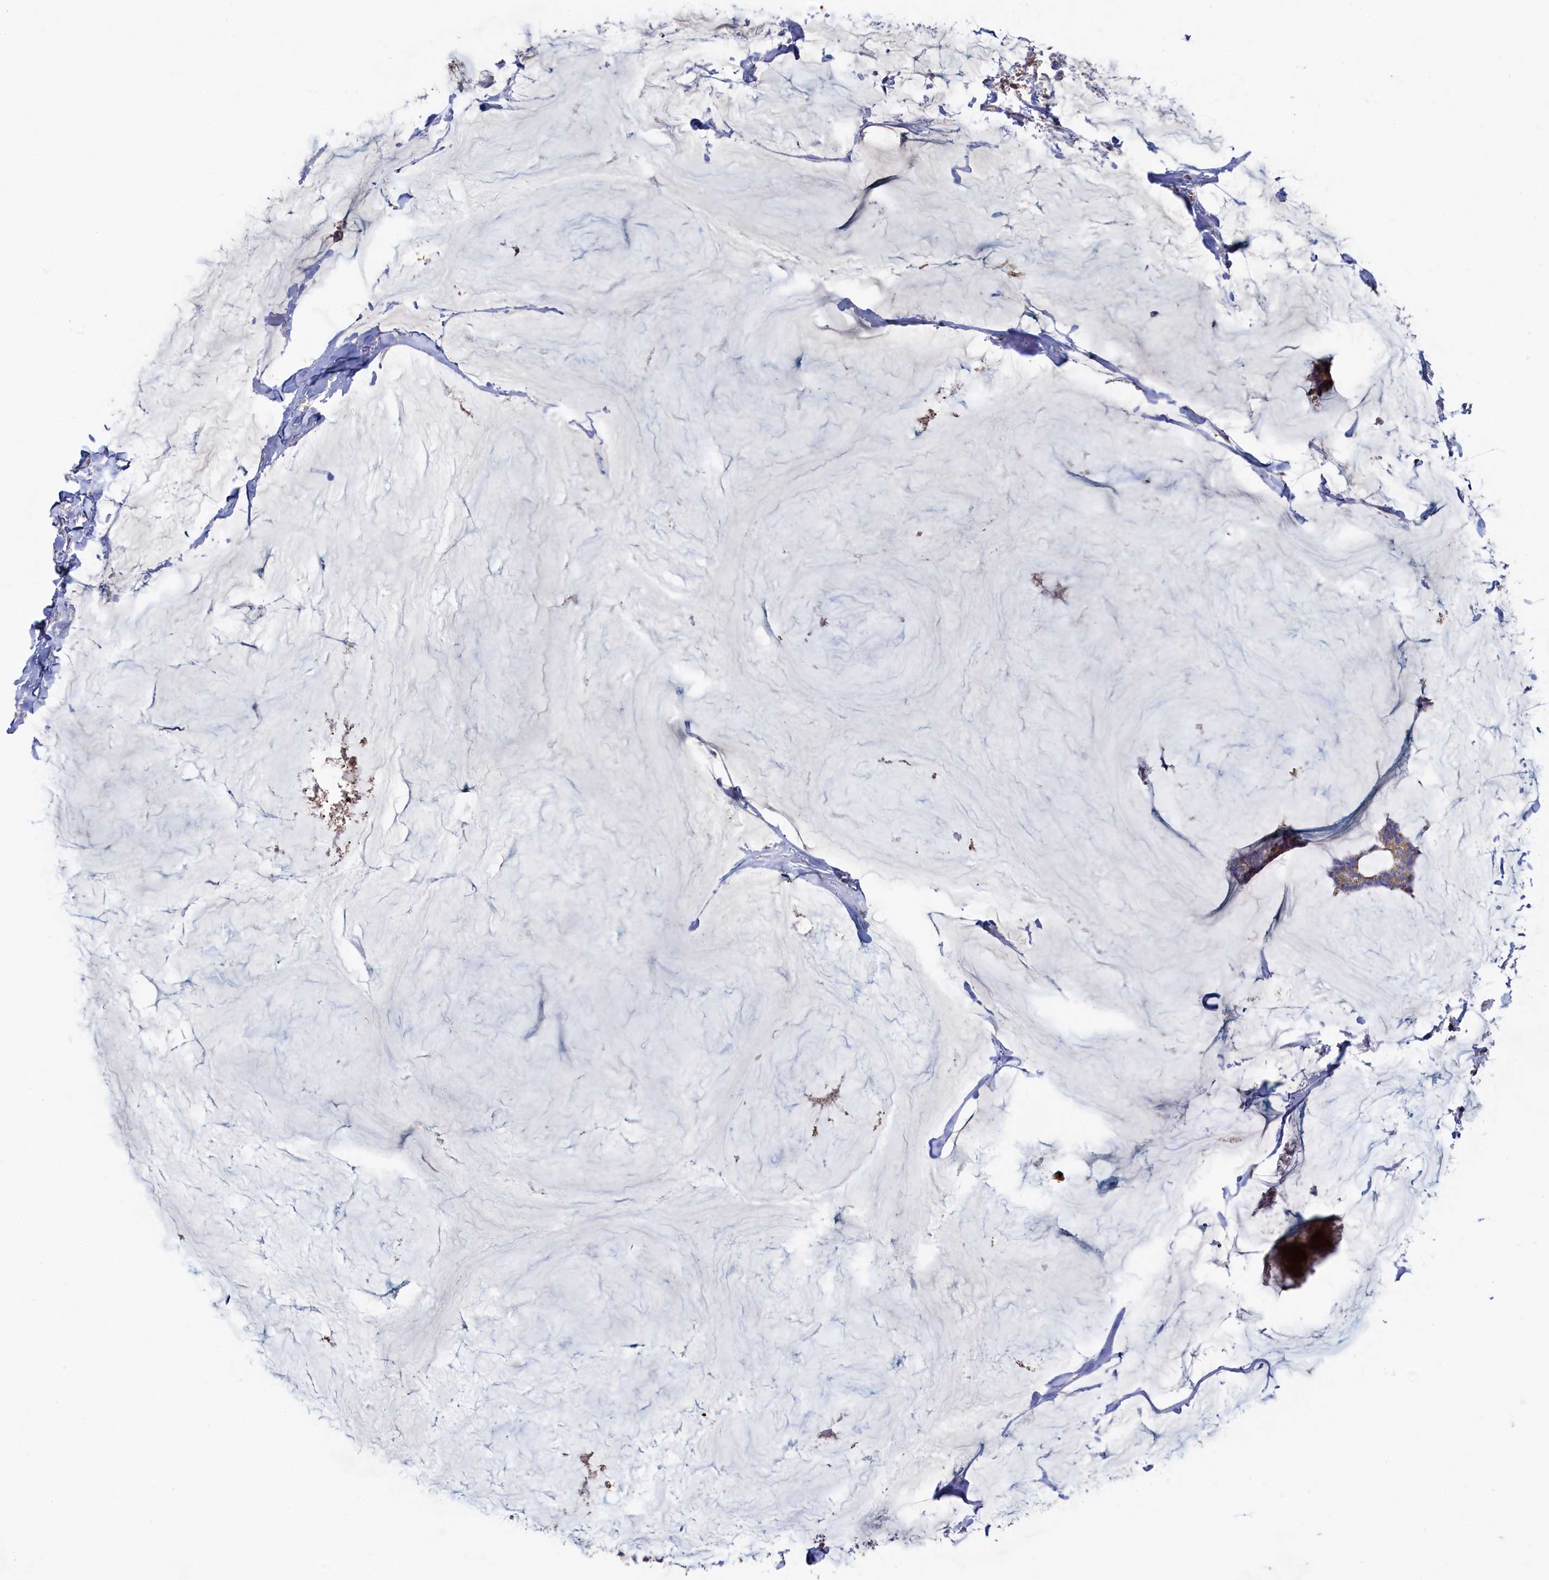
{"staining": {"intensity": "weak", "quantity": ">75%", "location": "cytoplasmic/membranous"}, "tissue": "breast cancer", "cell_type": "Tumor cells", "image_type": "cancer", "snomed": [{"axis": "morphology", "description": "Duct carcinoma"}, {"axis": "topography", "description": "Breast"}], "caption": "Immunohistochemical staining of human breast cancer (invasive ductal carcinoma) demonstrates low levels of weak cytoplasmic/membranous positivity in about >75% of tumor cells. (Brightfield microscopy of DAB IHC at high magnification).", "gene": "TK2", "patient": {"sex": "female", "age": 93}}